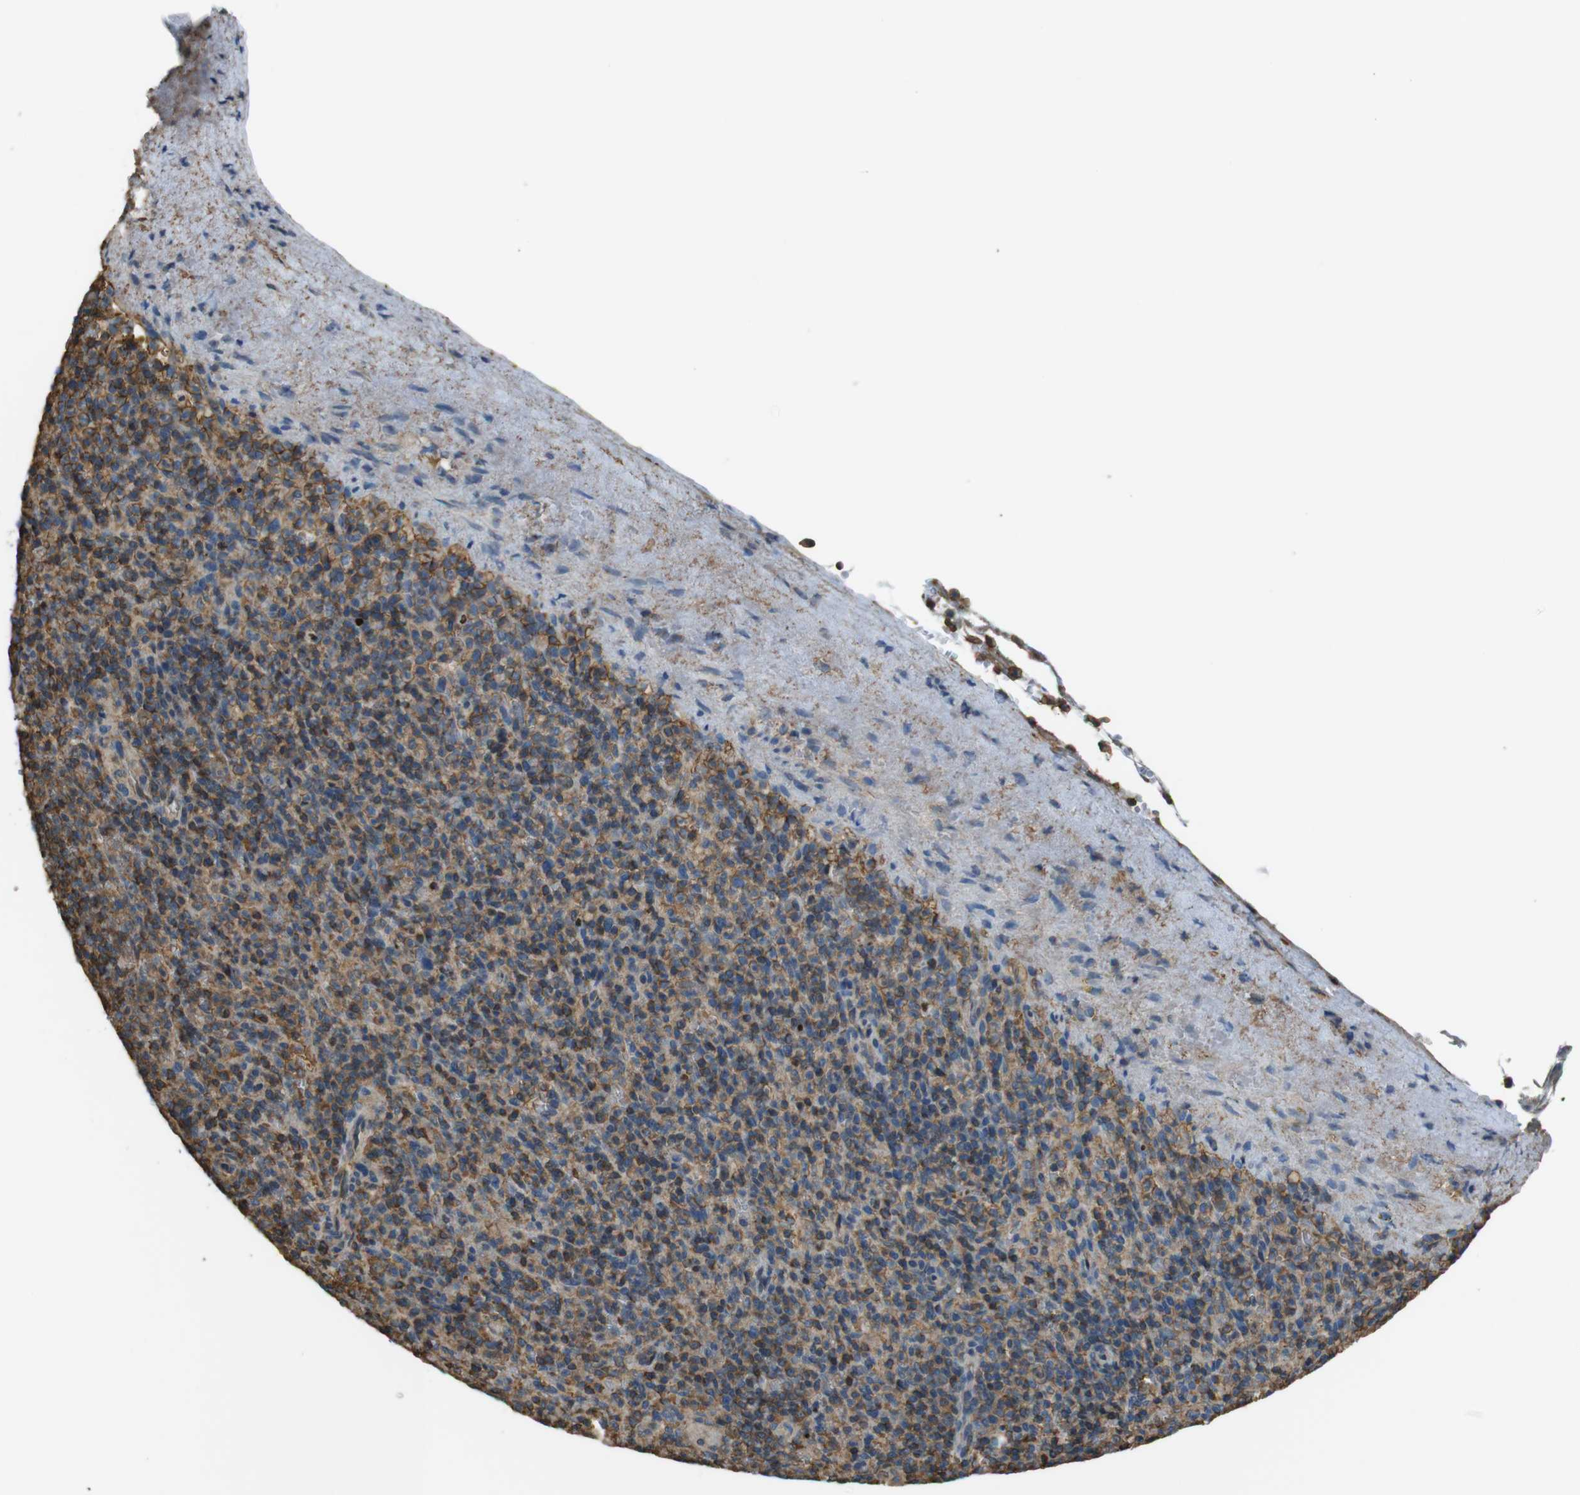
{"staining": {"intensity": "moderate", "quantity": ">75%", "location": "cytoplasmic/membranous"}, "tissue": "spleen", "cell_type": "Cells in red pulp", "image_type": "normal", "snomed": [{"axis": "morphology", "description": "Normal tissue, NOS"}, {"axis": "topography", "description": "Spleen"}], "caption": "The photomicrograph displays a brown stain indicating the presence of a protein in the cytoplasmic/membranous of cells in red pulp in spleen. (Brightfield microscopy of DAB IHC at high magnification).", "gene": "FCAR", "patient": {"sex": "female", "age": 74}}